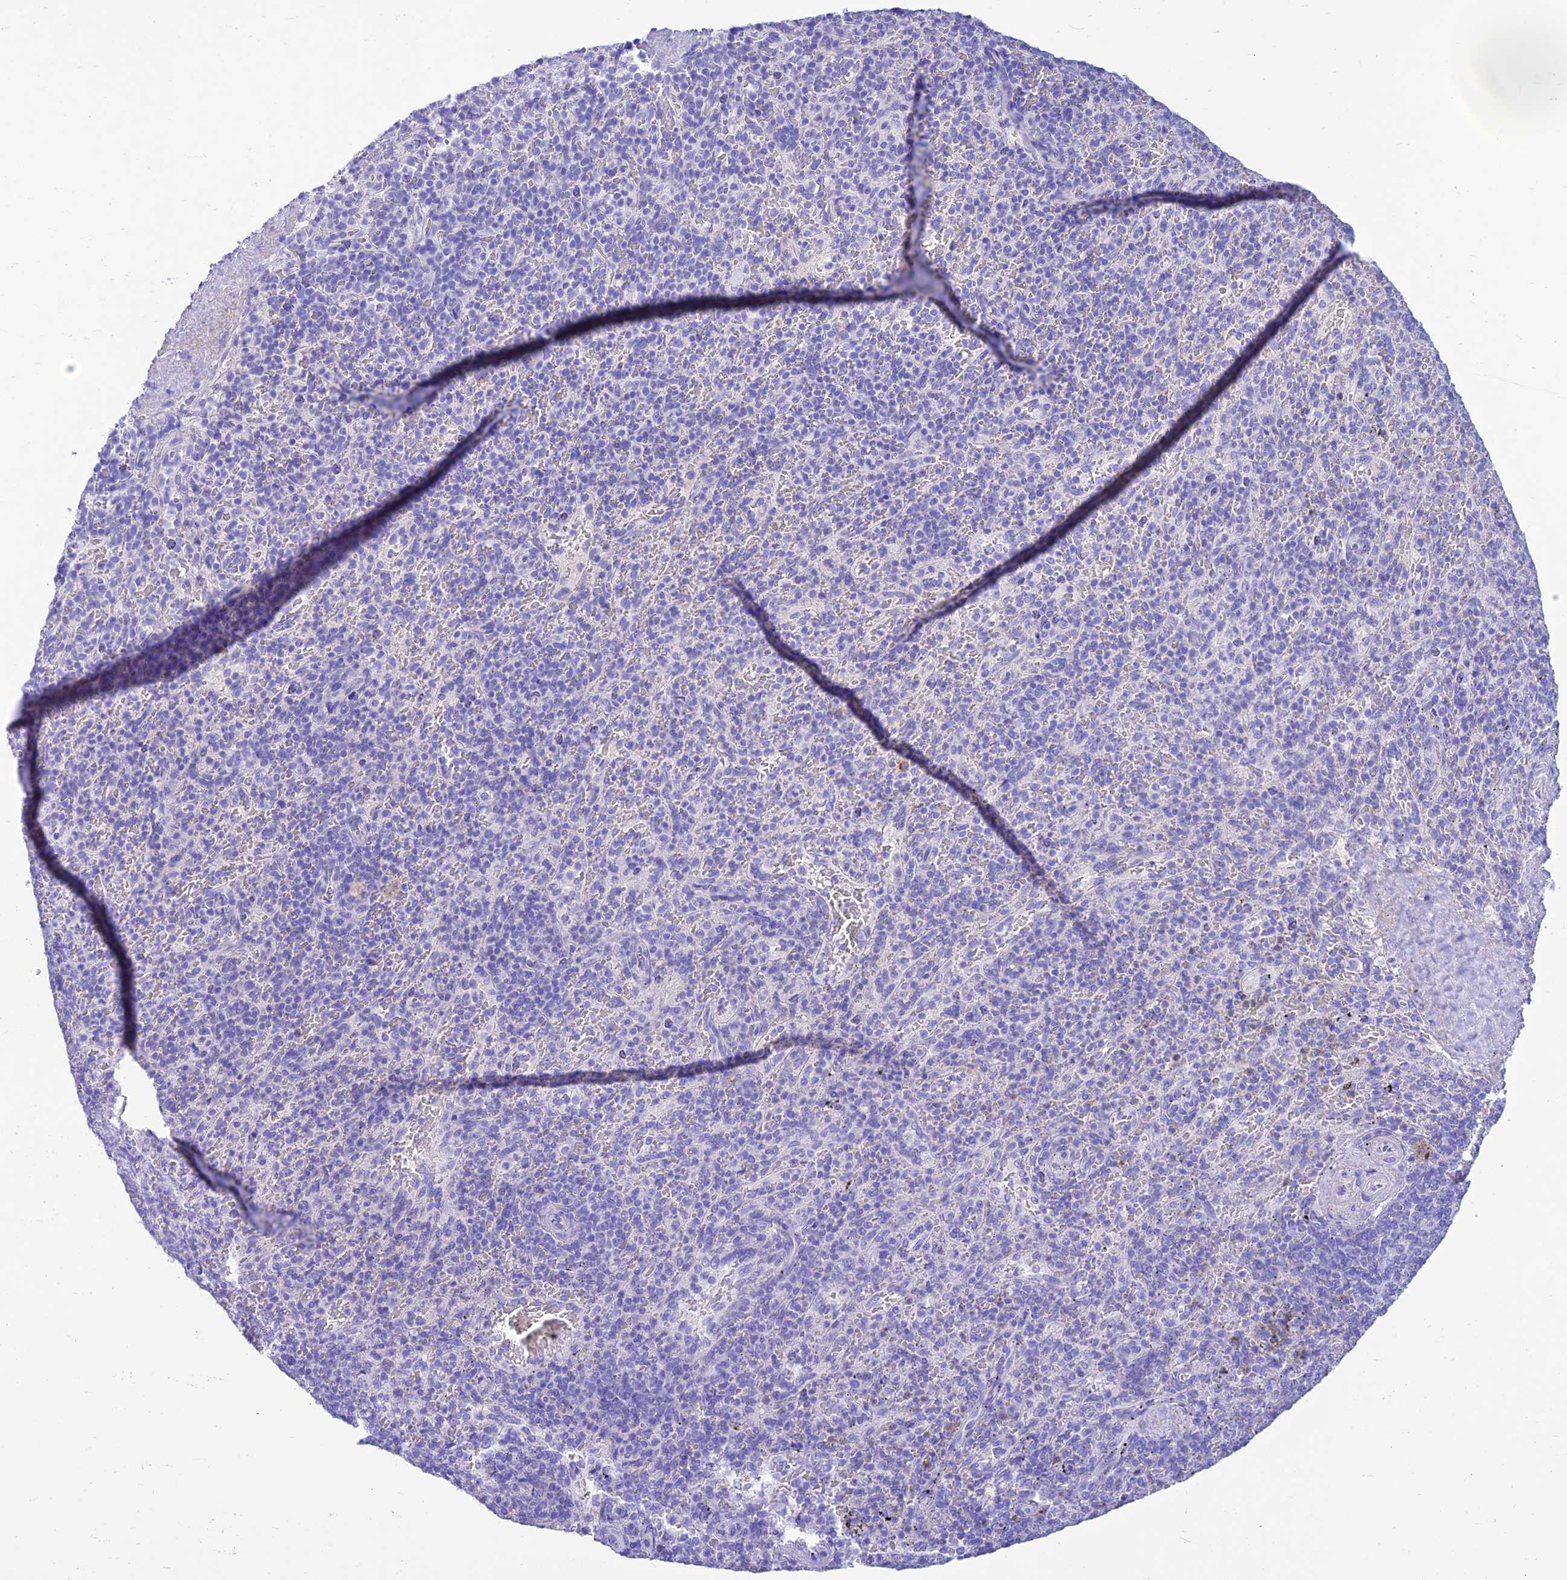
{"staining": {"intensity": "negative", "quantity": "none", "location": "none"}, "tissue": "spleen", "cell_type": "Cells in red pulp", "image_type": "normal", "snomed": [{"axis": "morphology", "description": "Normal tissue, NOS"}, {"axis": "topography", "description": "Spleen"}], "caption": "Human spleen stained for a protein using immunohistochemistry exhibits no positivity in cells in red pulp.", "gene": "PRNP", "patient": {"sex": "male", "age": 82}}